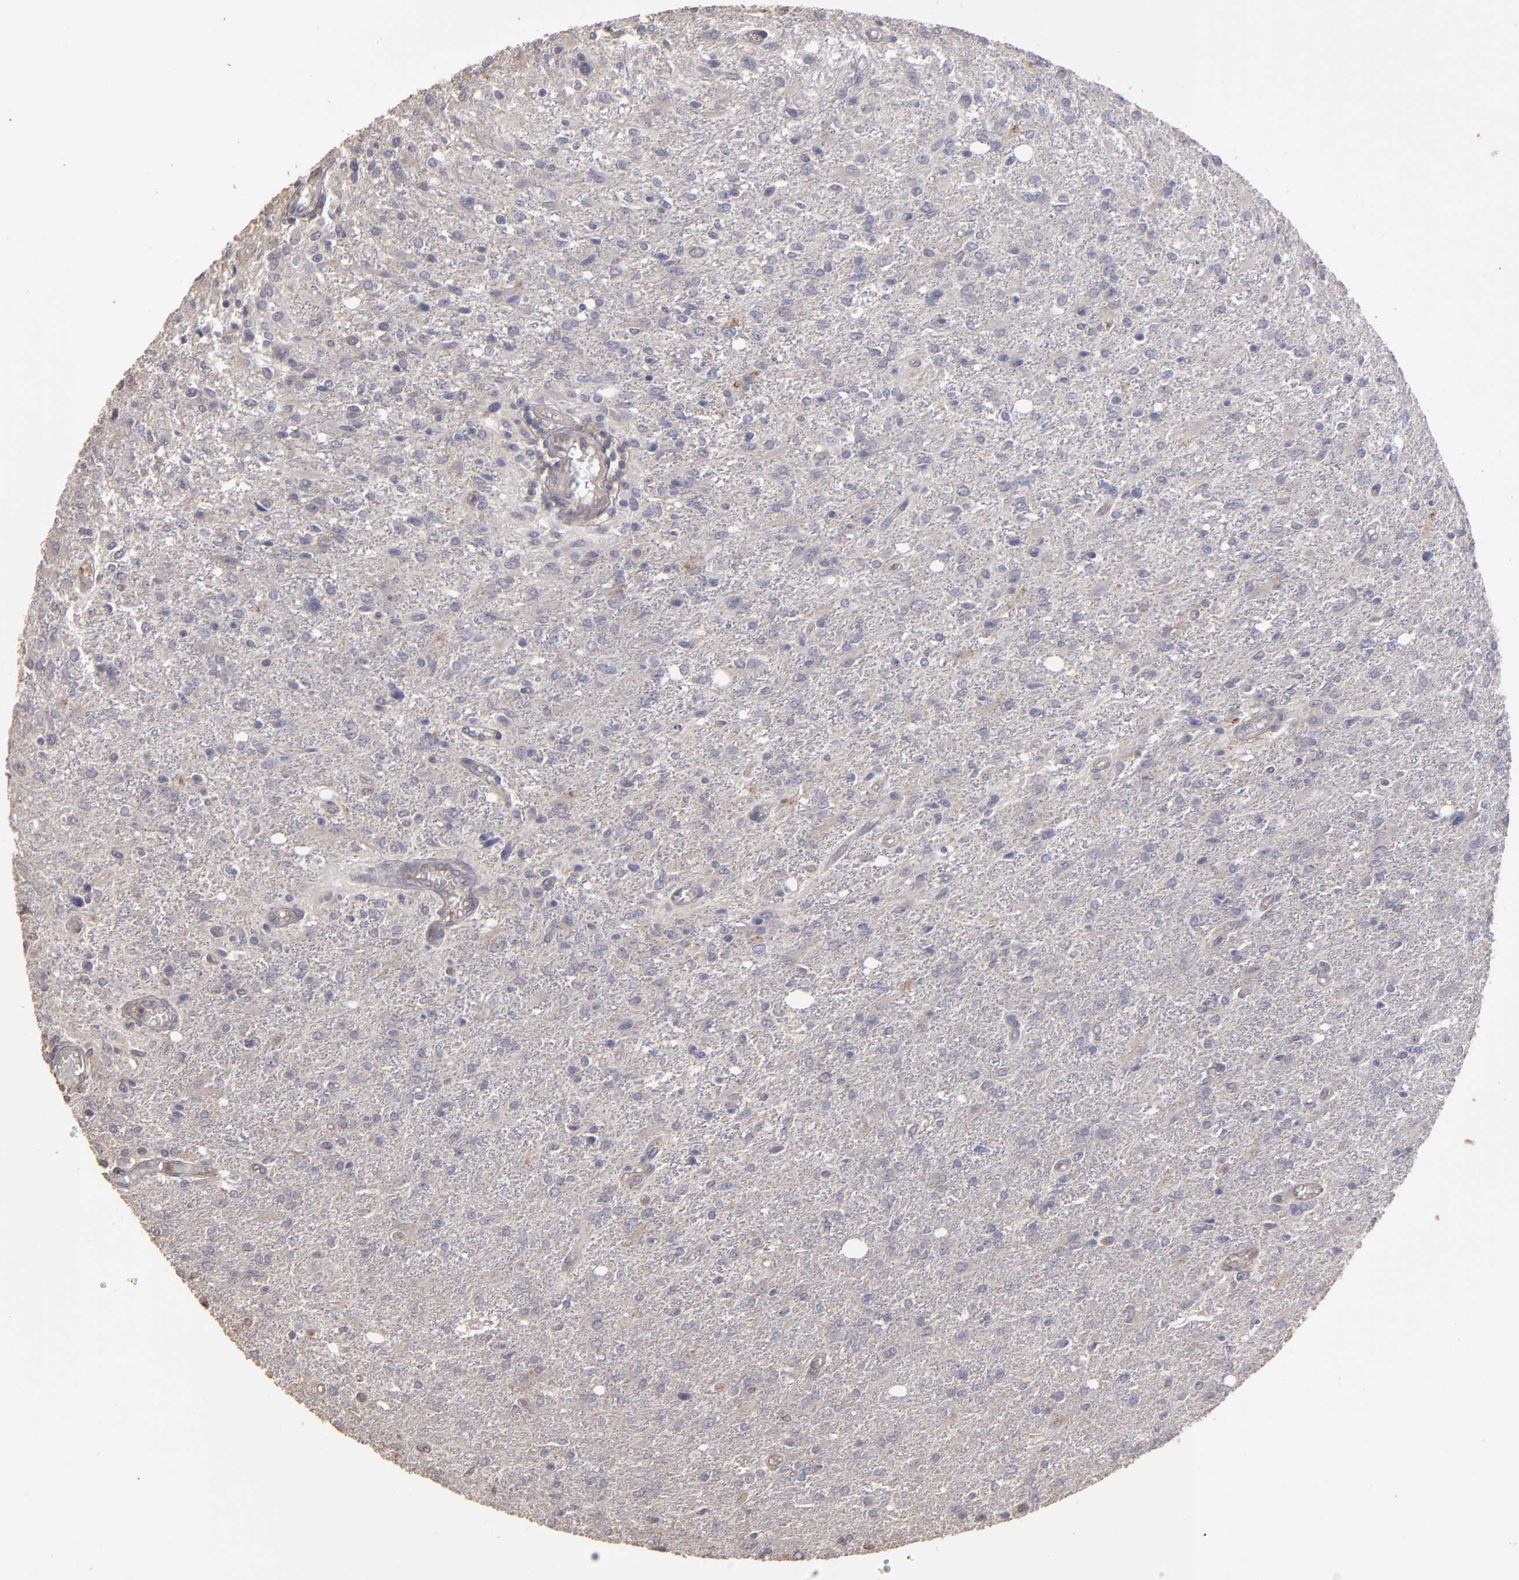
{"staining": {"intensity": "negative", "quantity": "none", "location": "none"}, "tissue": "glioma", "cell_type": "Tumor cells", "image_type": "cancer", "snomed": [{"axis": "morphology", "description": "Glioma, malignant, High grade"}, {"axis": "topography", "description": "Cerebral cortex"}], "caption": "This is an immunohistochemistry photomicrograph of human glioma. There is no positivity in tumor cells.", "gene": "CD55", "patient": {"sex": "male", "age": 76}}